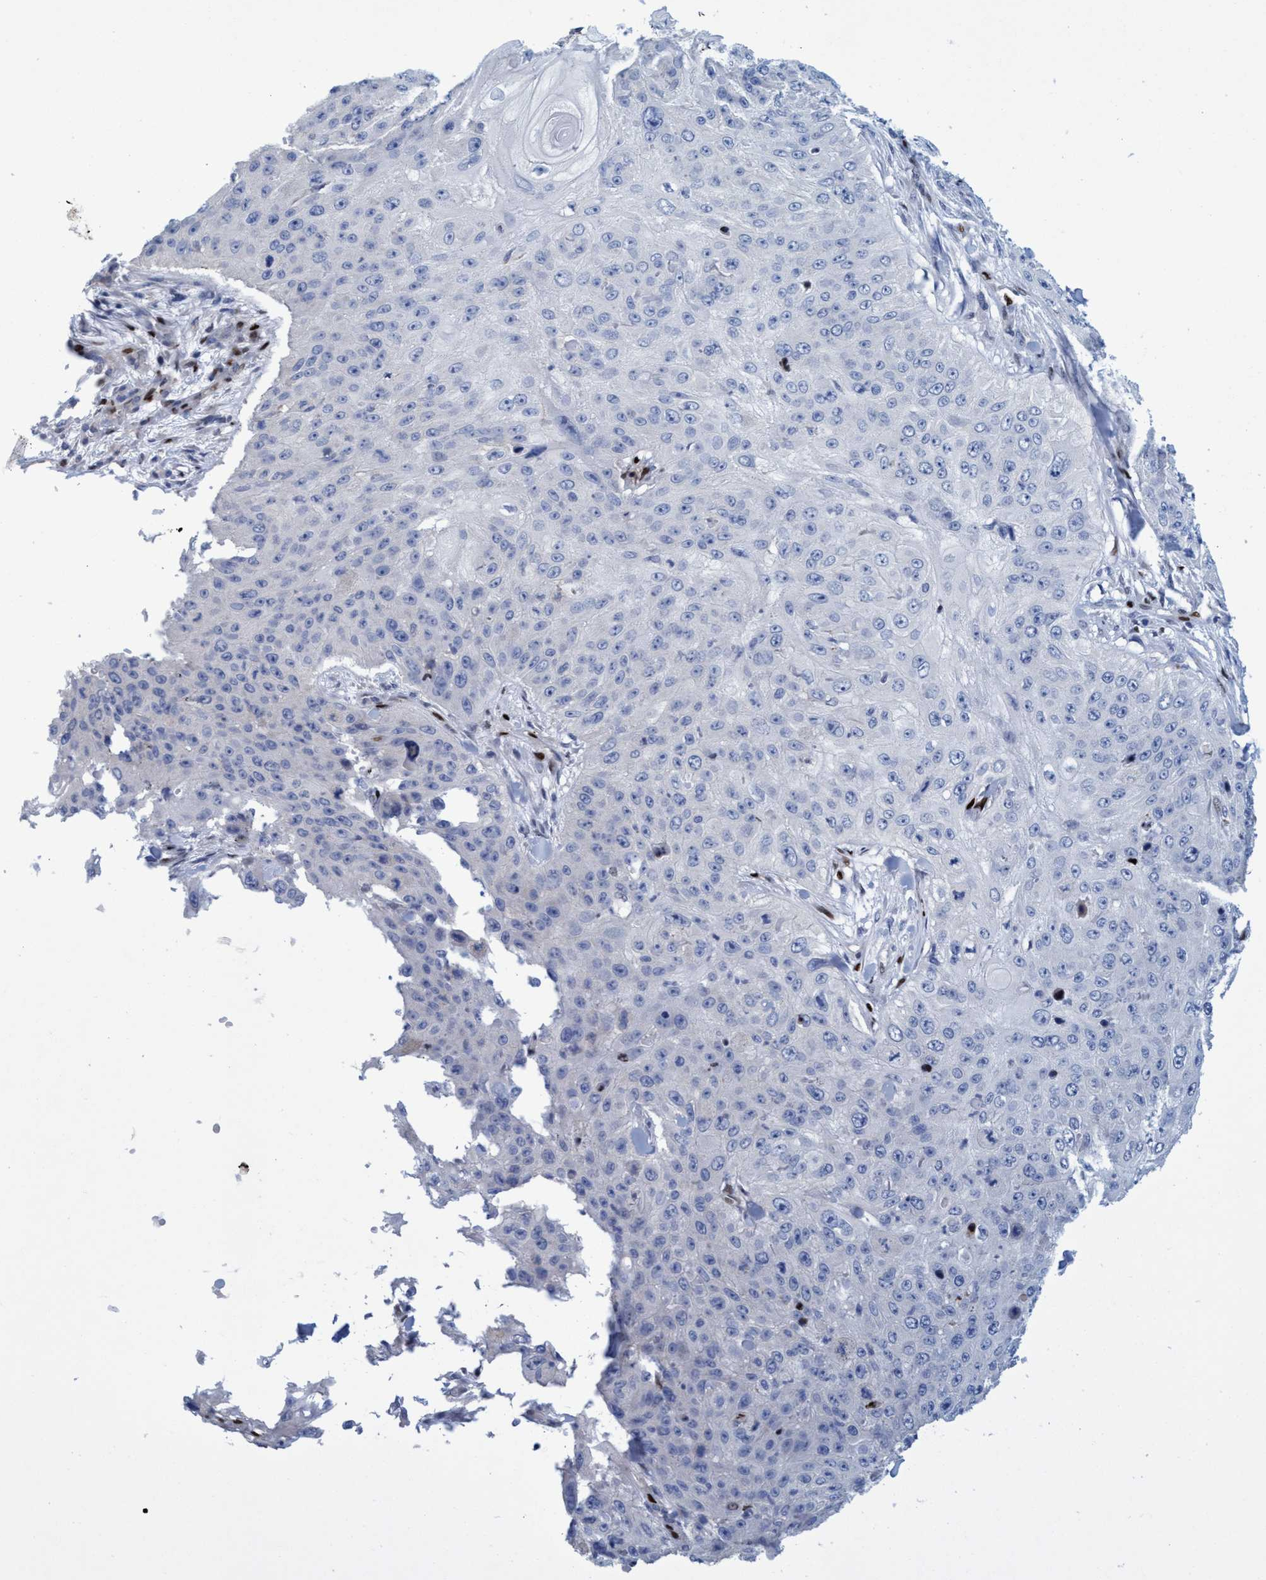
{"staining": {"intensity": "negative", "quantity": "none", "location": "none"}, "tissue": "skin cancer", "cell_type": "Tumor cells", "image_type": "cancer", "snomed": [{"axis": "morphology", "description": "Squamous cell carcinoma, NOS"}, {"axis": "topography", "description": "Skin"}], "caption": "Squamous cell carcinoma (skin) was stained to show a protein in brown. There is no significant expression in tumor cells.", "gene": "R3HCC1", "patient": {"sex": "female", "age": 80}}